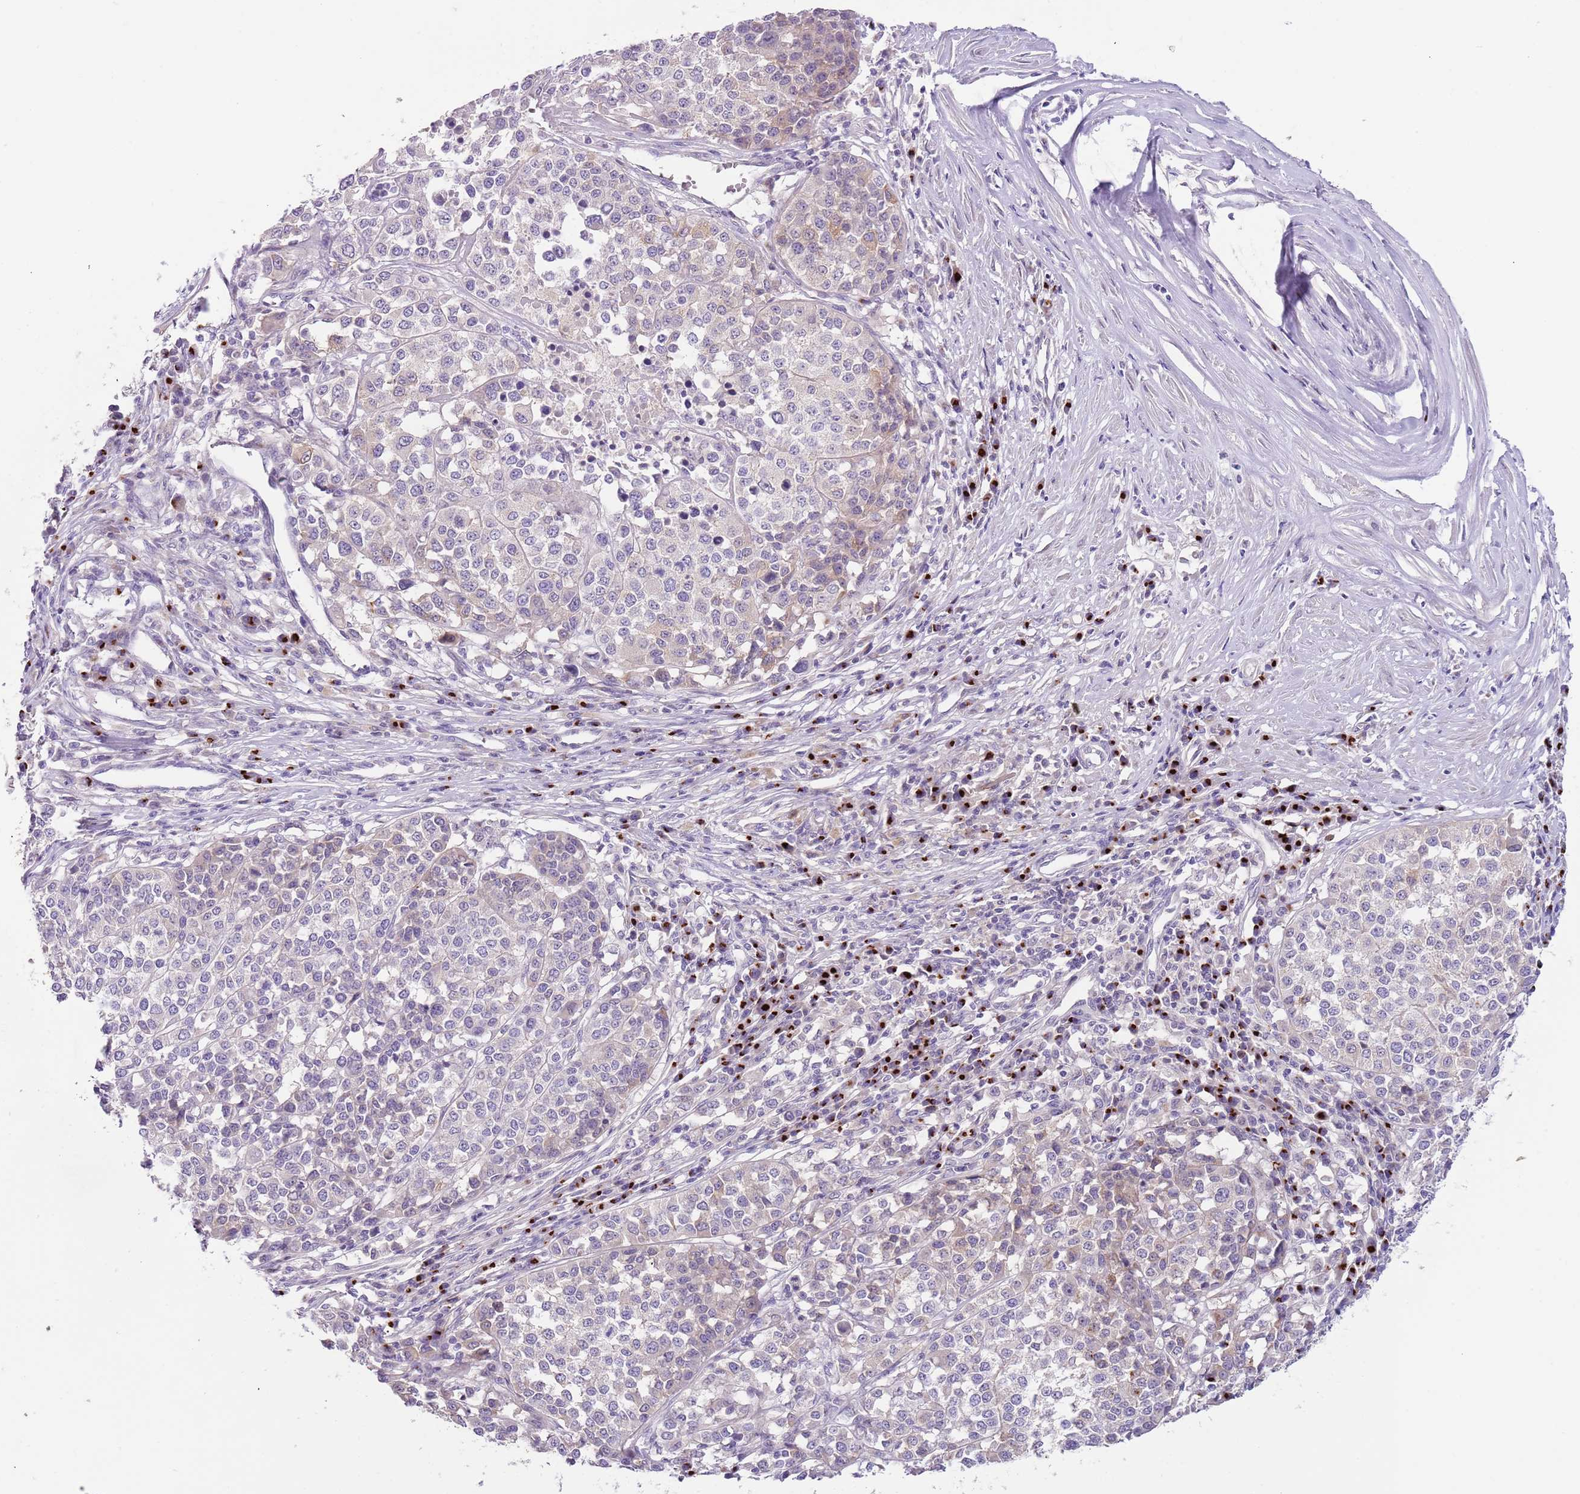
{"staining": {"intensity": "negative", "quantity": "none", "location": "none"}, "tissue": "melanoma", "cell_type": "Tumor cells", "image_type": "cancer", "snomed": [{"axis": "morphology", "description": "Malignant melanoma, Metastatic site"}, {"axis": "topography", "description": "Lymph node"}], "caption": "DAB immunohistochemical staining of human malignant melanoma (metastatic site) displays no significant positivity in tumor cells.", "gene": "C2CD3", "patient": {"sex": "male", "age": 44}}